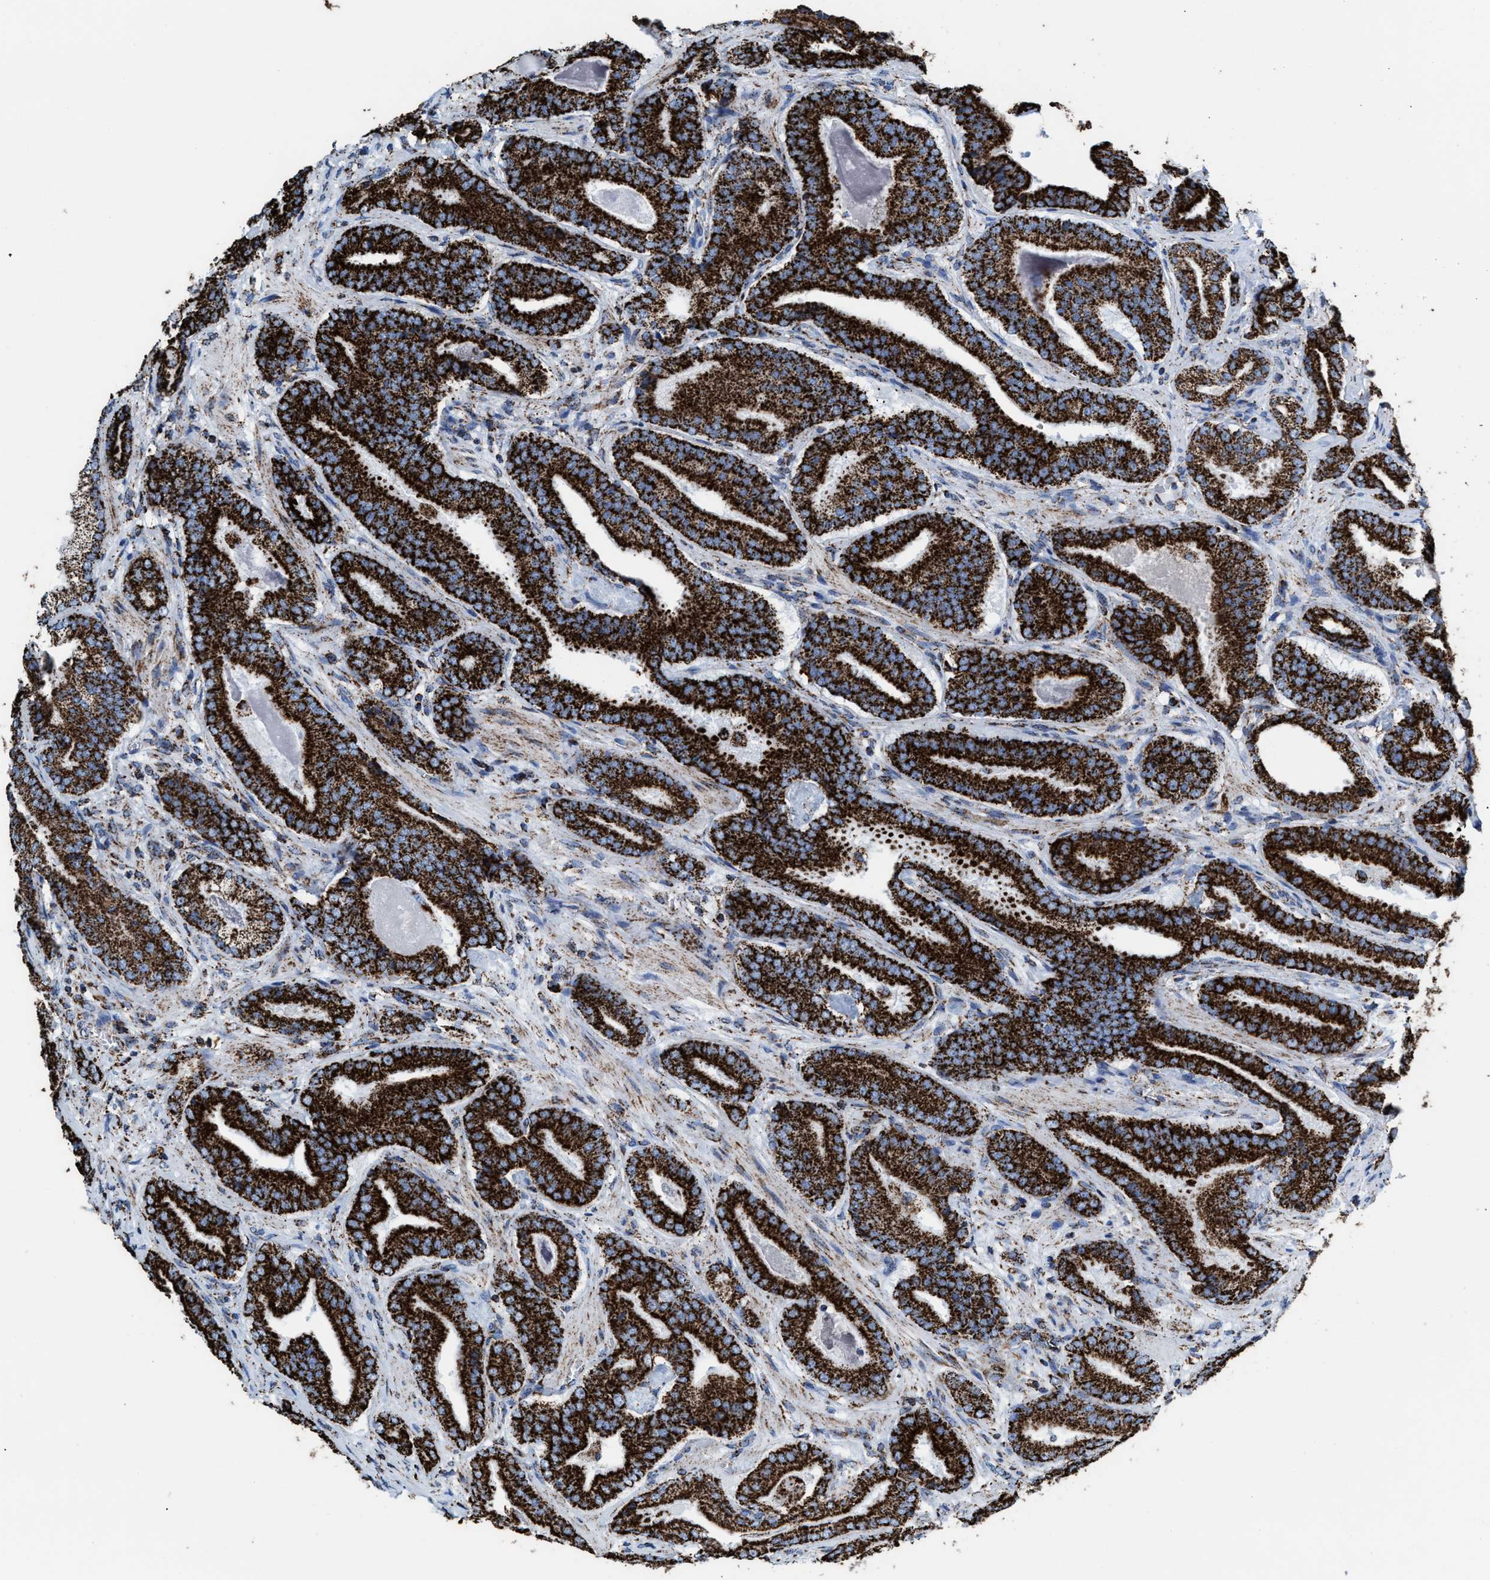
{"staining": {"intensity": "strong", "quantity": ">75%", "location": "cytoplasmic/membranous"}, "tissue": "prostate cancer", "cell_type": "Tumor cells", "image_type": "cancer", "snomed": [{"axis": "morphology", "description": "Adenocarcinoma, Low grade"}, {"axis": "topography", "description": "Prostate"}], "caption": "This is a micrograph of immunohistochemistry (IHC) staining of prostate cancer (low-grade adenocarcinoma), which shows strong staining in the cytoplasmic/membranous of tumor cells.", "gene": "ECHS1", "patient": {"sex": "male", "age": 51}}